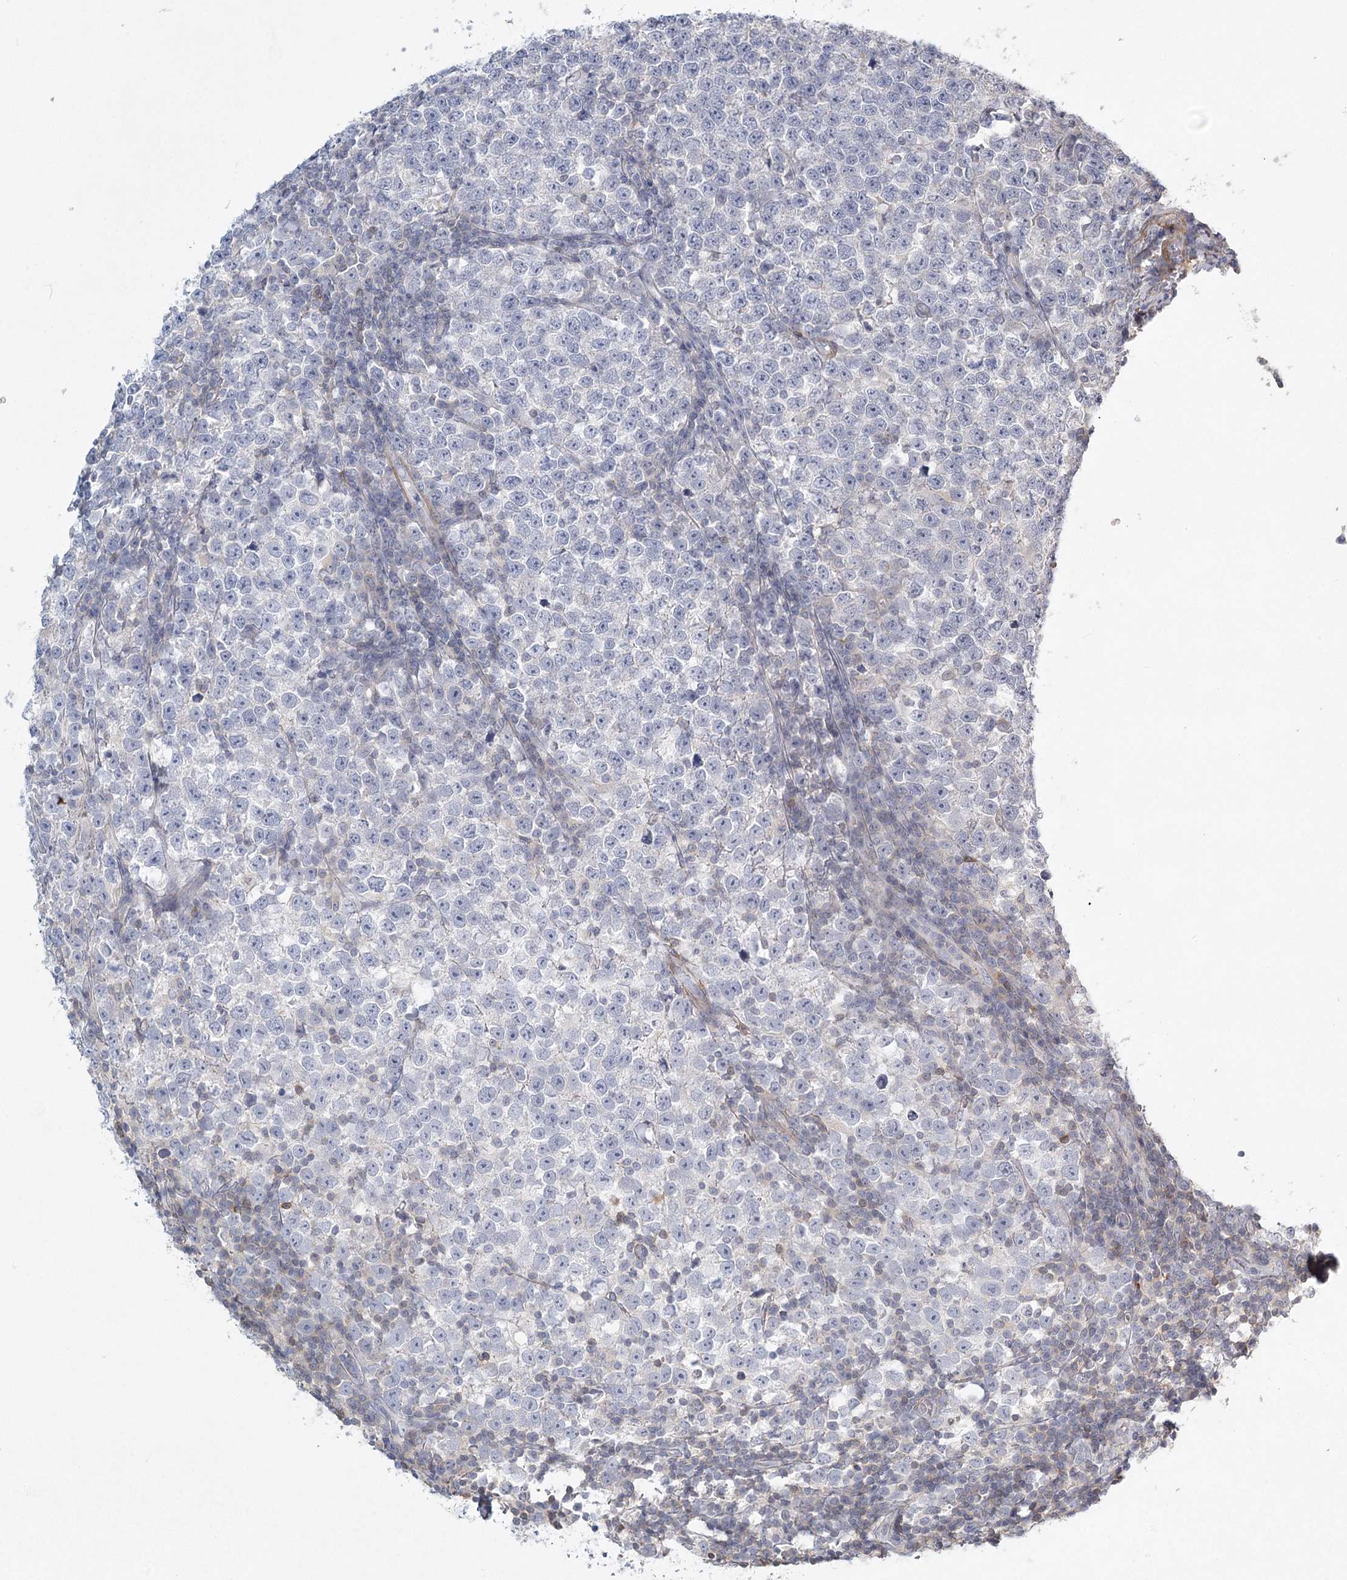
{"staining": {"intensity": "negative", "quantity": "none", "location": "none"}, "tissue": "testis cancer", "cell_type": "Tumor cells", "image_type": "cancer", "snomed": [{"axis": "morphology", "description": "Normal tissue, NOS"}, {"axis": "morphology", "description": "Seminoma, NOS"}, {"axis": "topography", "description": "Testis"}], "caption": "Immunohistochemistry (IHC) micrograph of neoplastic tissue: seminoma (testis) stained with DAB exhibits no significant protein expression in tumor cells.", "gene": "INPP4B", "patient": {"sex": "male", "age": 43}}